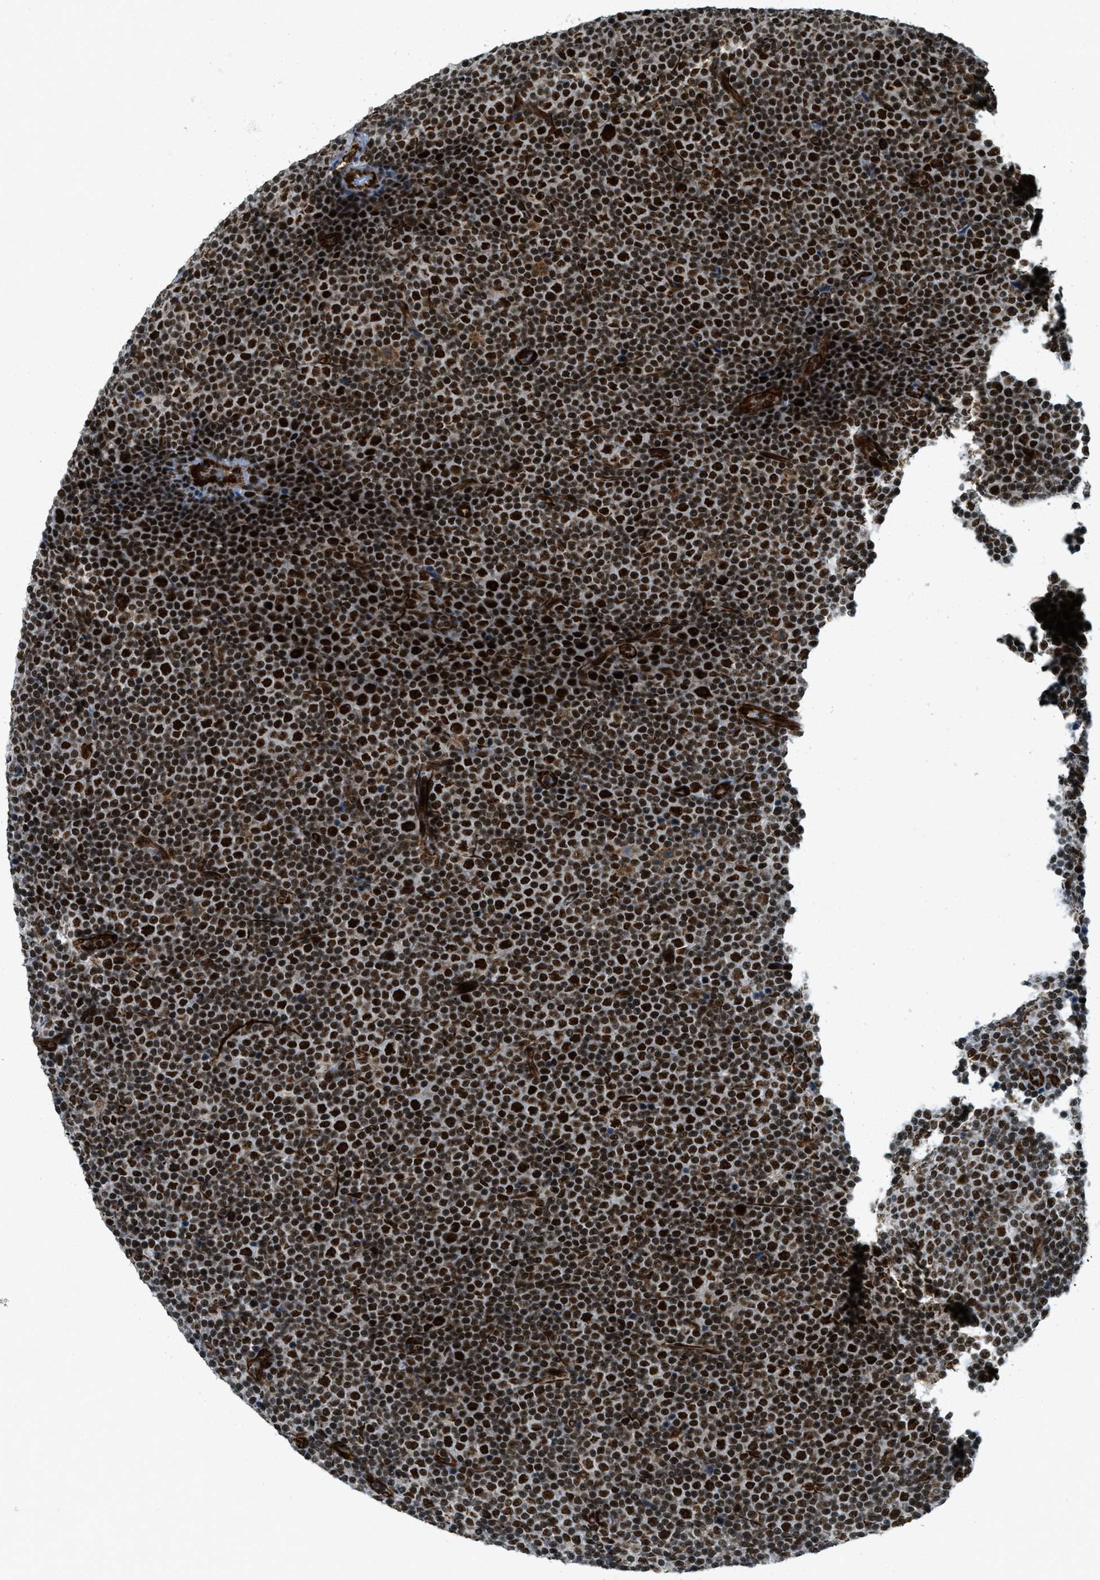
{"staining": {"intensity": "strong", "quantity": ">75%", "location": "nuclear"}, "tissue": "lymphoma", "cell_type": "Tumor cells", "image_type": "cancer", "snomed": [{"axis": "morphology", "description": "Malignant lymphoma, non-Hodgkin's type, Low grade"}, {"axis": "topography", "description": "Lymph node"}], "caption": "About >75% of tumor cells in human low-grade malignant lymphoma, non-Hodgkin's type display strong nuclear protein expression as visualized by brown immunohistochemical staining.", "gene": "ZFR", "patient": {"sex": "female", "age": 67}}